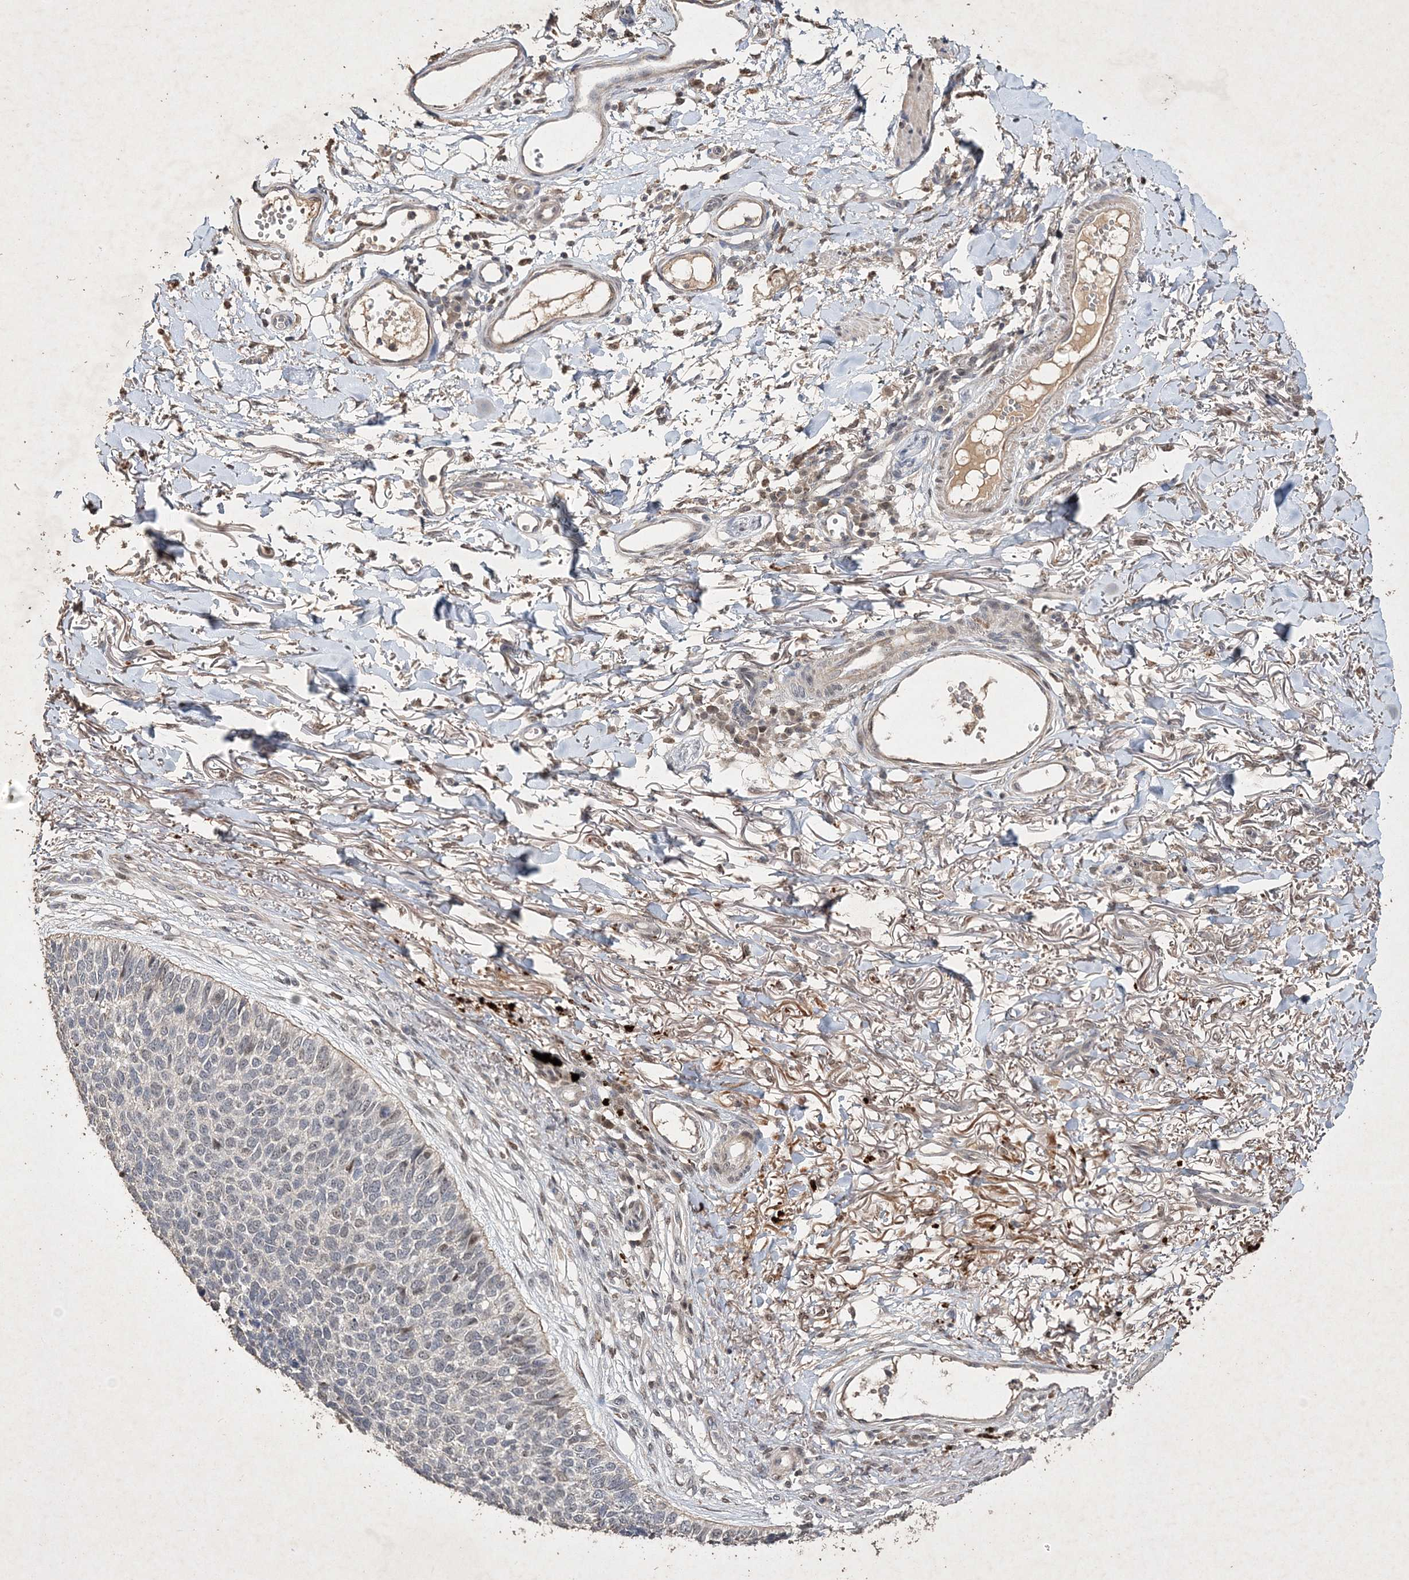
{"staining": {"intensity": "negative", "quantity": "none", "location": "none"}, "tissue": "skin cancer", "cell_type": "Tumor cells", "image_type": "cancer", "snomed": [{"axis": "morphology", "description": "Basal cell carcinoma"}, {"axis": "topography", "description": "Skin"}], "caption": "DAB (3,3'-diaminobenzidine) immunohistochemical staining of basal cell carcinoma (skin) exhibits no significant expression in tumor cells.", "gene": "C3orf38", "patient": {"sex": "female", "age": 84}}